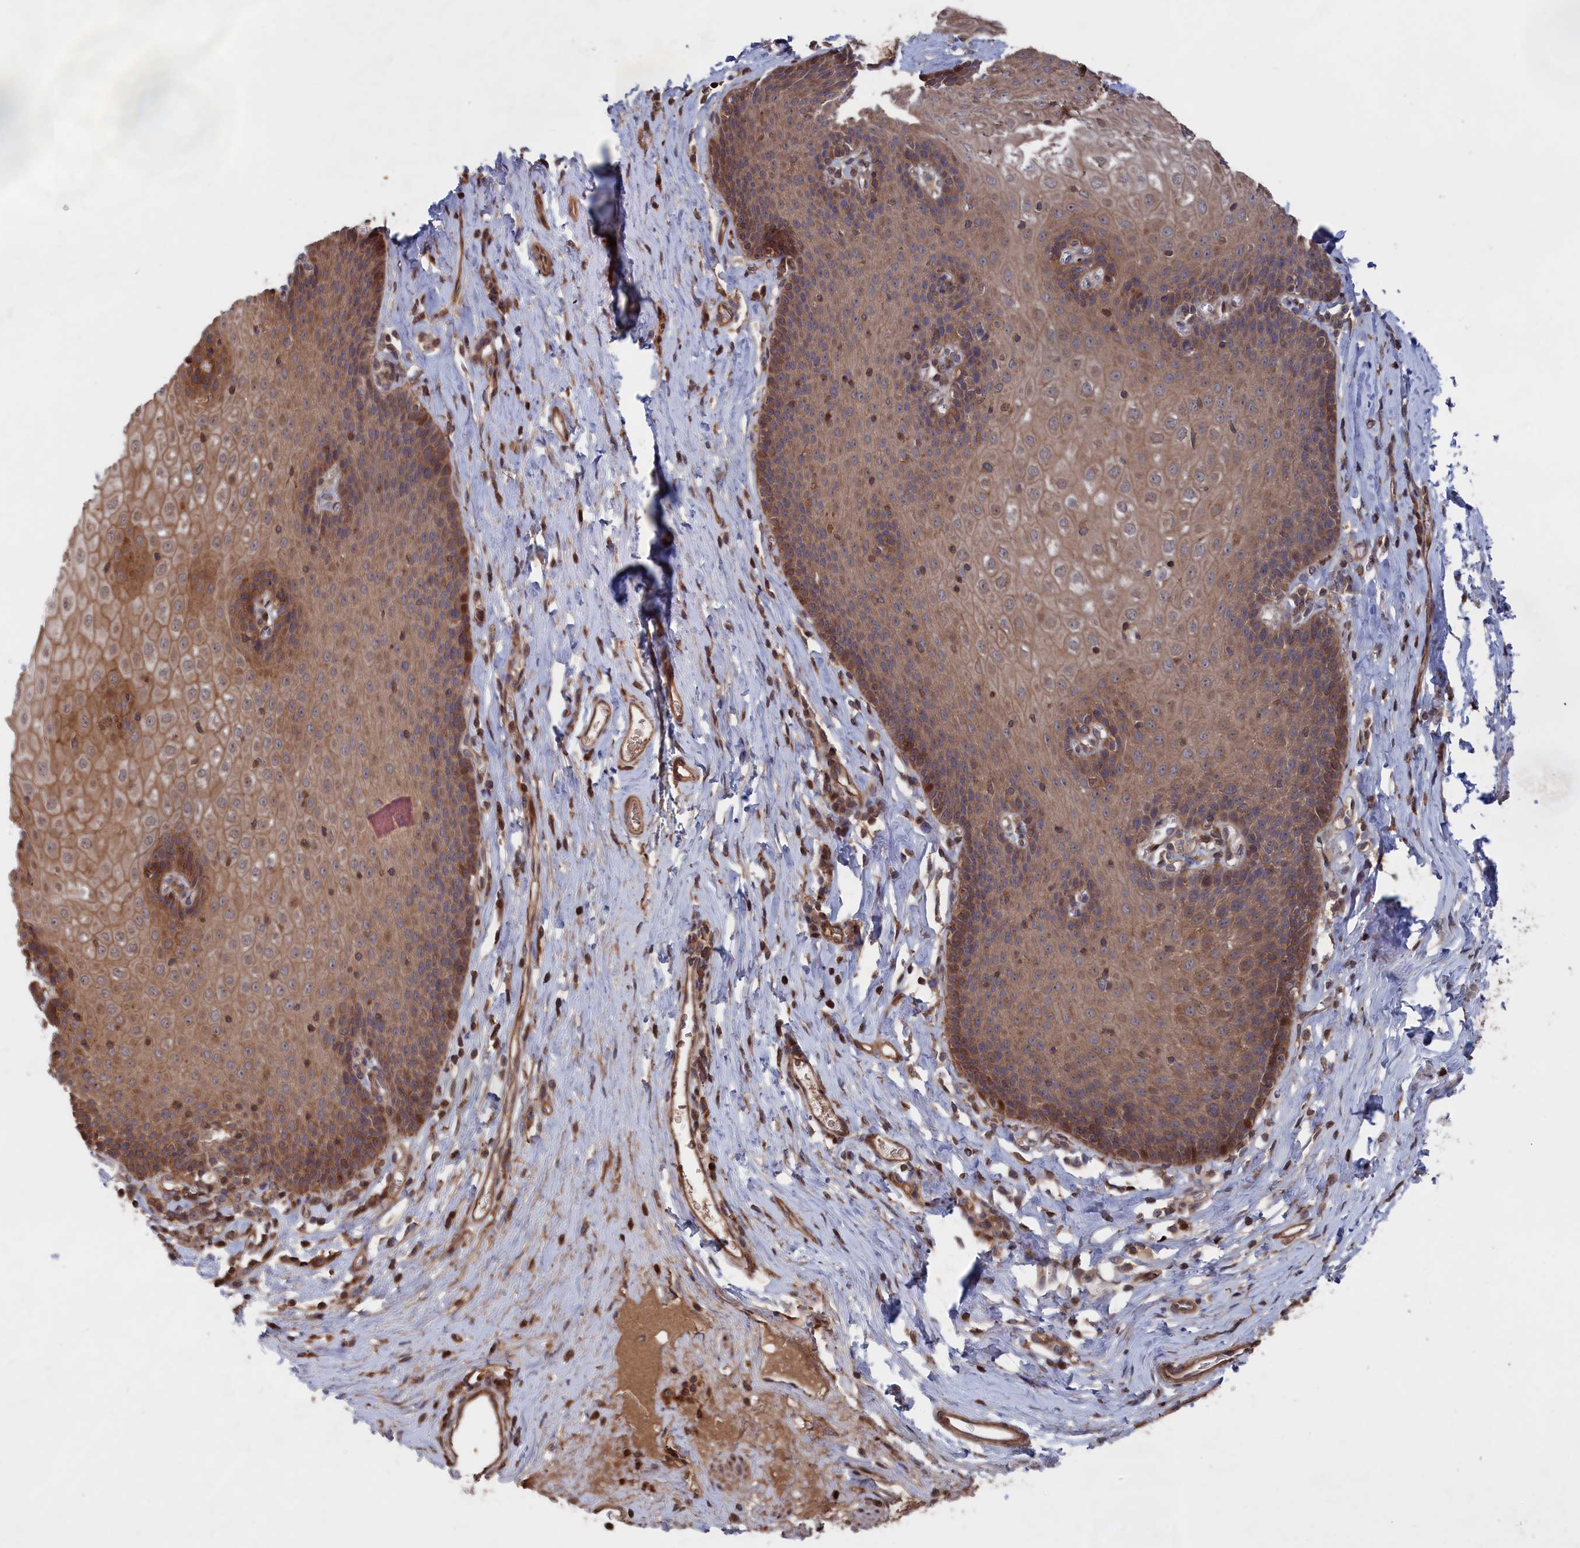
{"staining": {"intensity": "moderate", "quantity": ">75%", "location": "cytoplasmic/membranous"}, "tissue": "esophagus", "cell_type": "Squamous epithelial cells", "image_type": "normal", "snomed": [{"axis": "morphology", "description": "Normal tissue, NOS"}, {"axis": "topography", "description": "Esophagus"}], "caption": "High-power microscopy captured an immunohistochemistry (IHC) image of unremarkable esophagus, revealing moderate cytoplasmic/membranous expression in approximately >75% of squamous epithelial cells. (IHC, brightfield microscopy, high magnification).", "gene": "PLA2G15", "patient": {"sex": "female", "age": 61}}